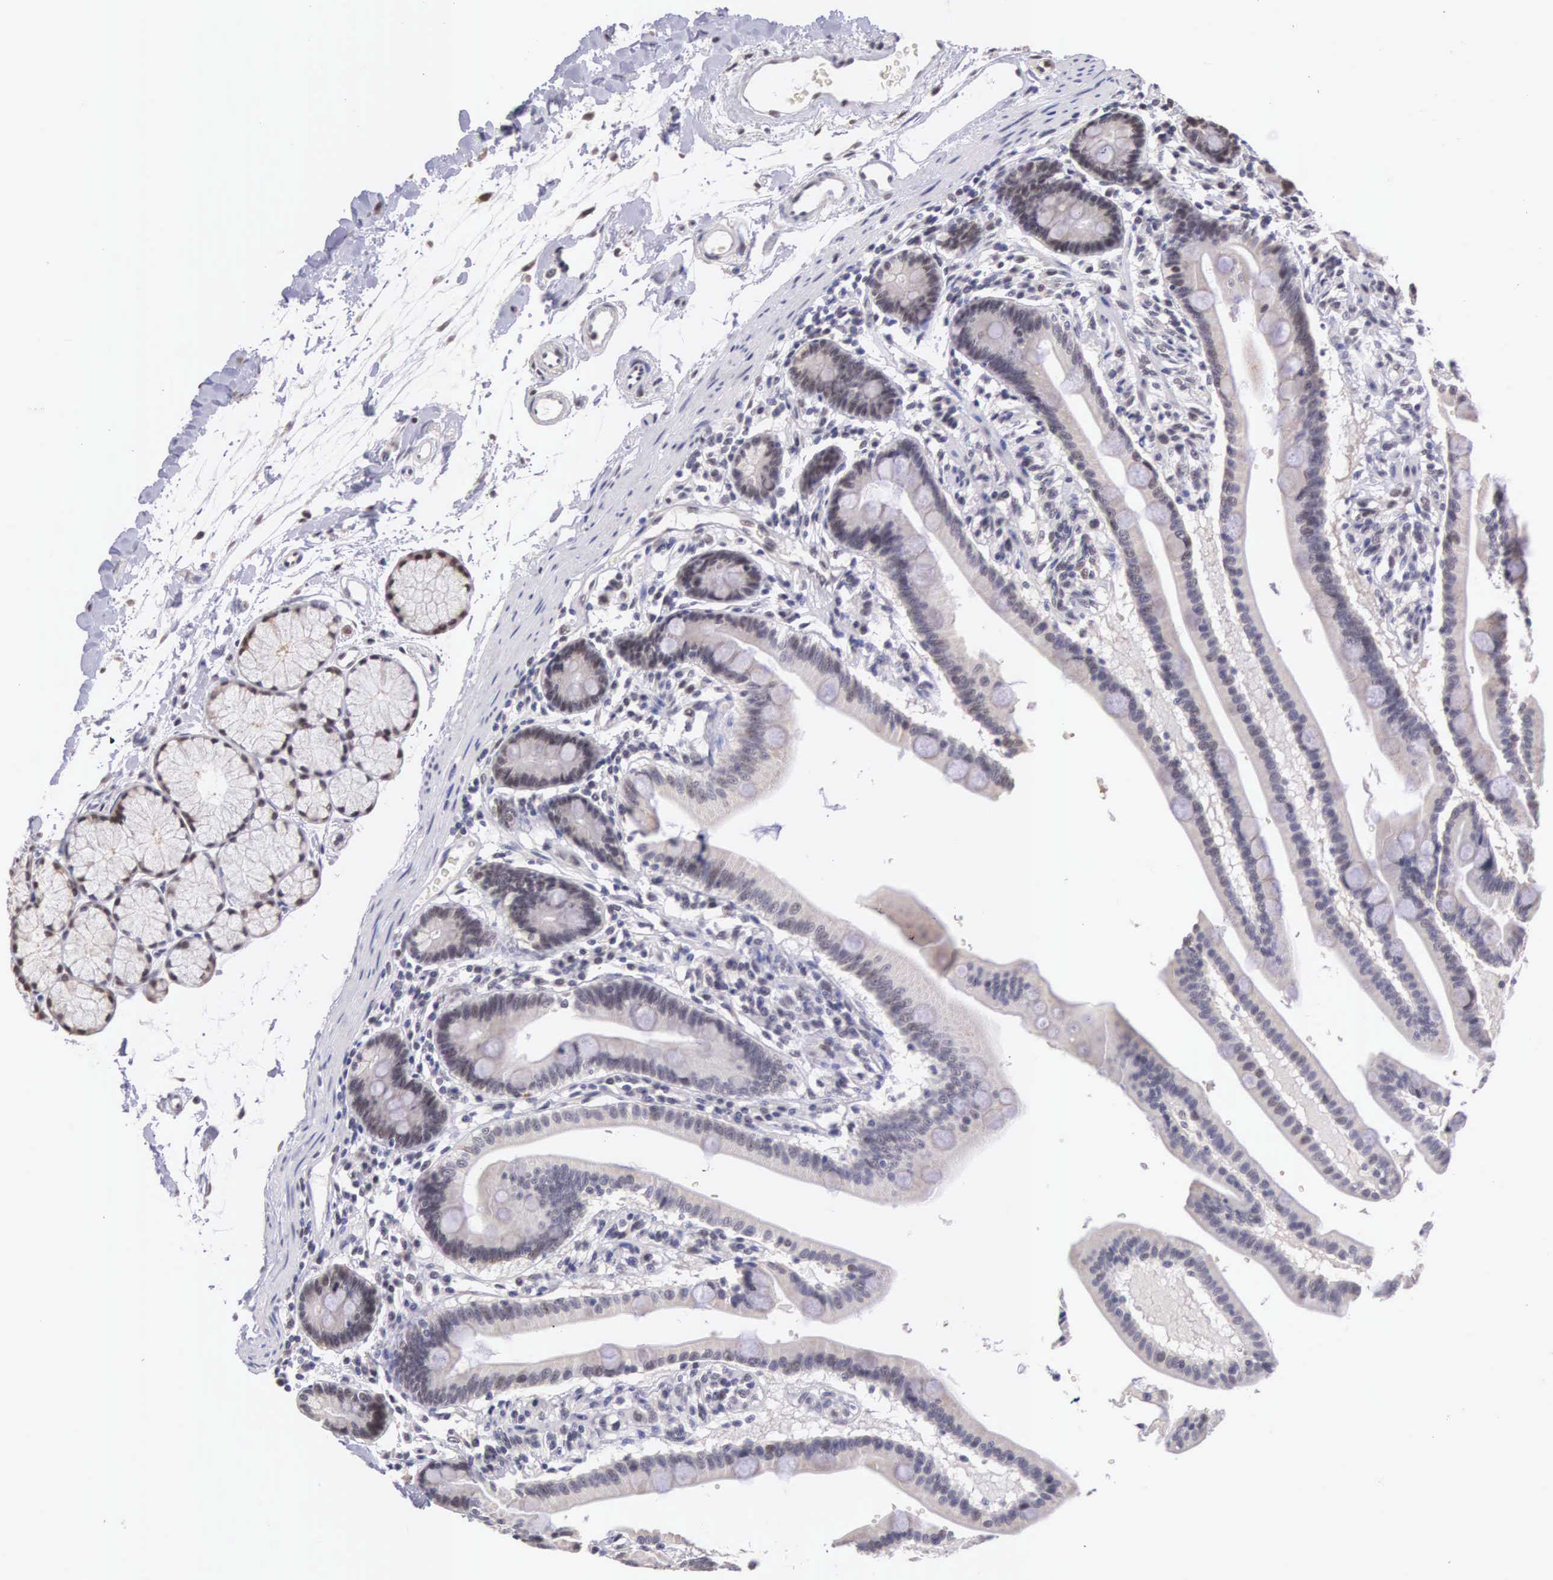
{"staining": {"intensity": "moderate", "quantity": "<25%", "location": "nuclear"}, "tissue": "duodenum", "cell_type": "Glandular cells", "image_type": "normal", "snomed": [{"axis": "morphology", "description": "Normal tissue, NOS"}, {"axis": "topography", "description": "Duodenum"}], "caption": "Protein staining of unremarkable duodenum exhibits moderate nuclear positivity in about <25% of glandular cells. (IHC, brightfield microscopy, high magnification).", "gene": "HMGXB4", "patient": {"sex": "female", "age": 77}}